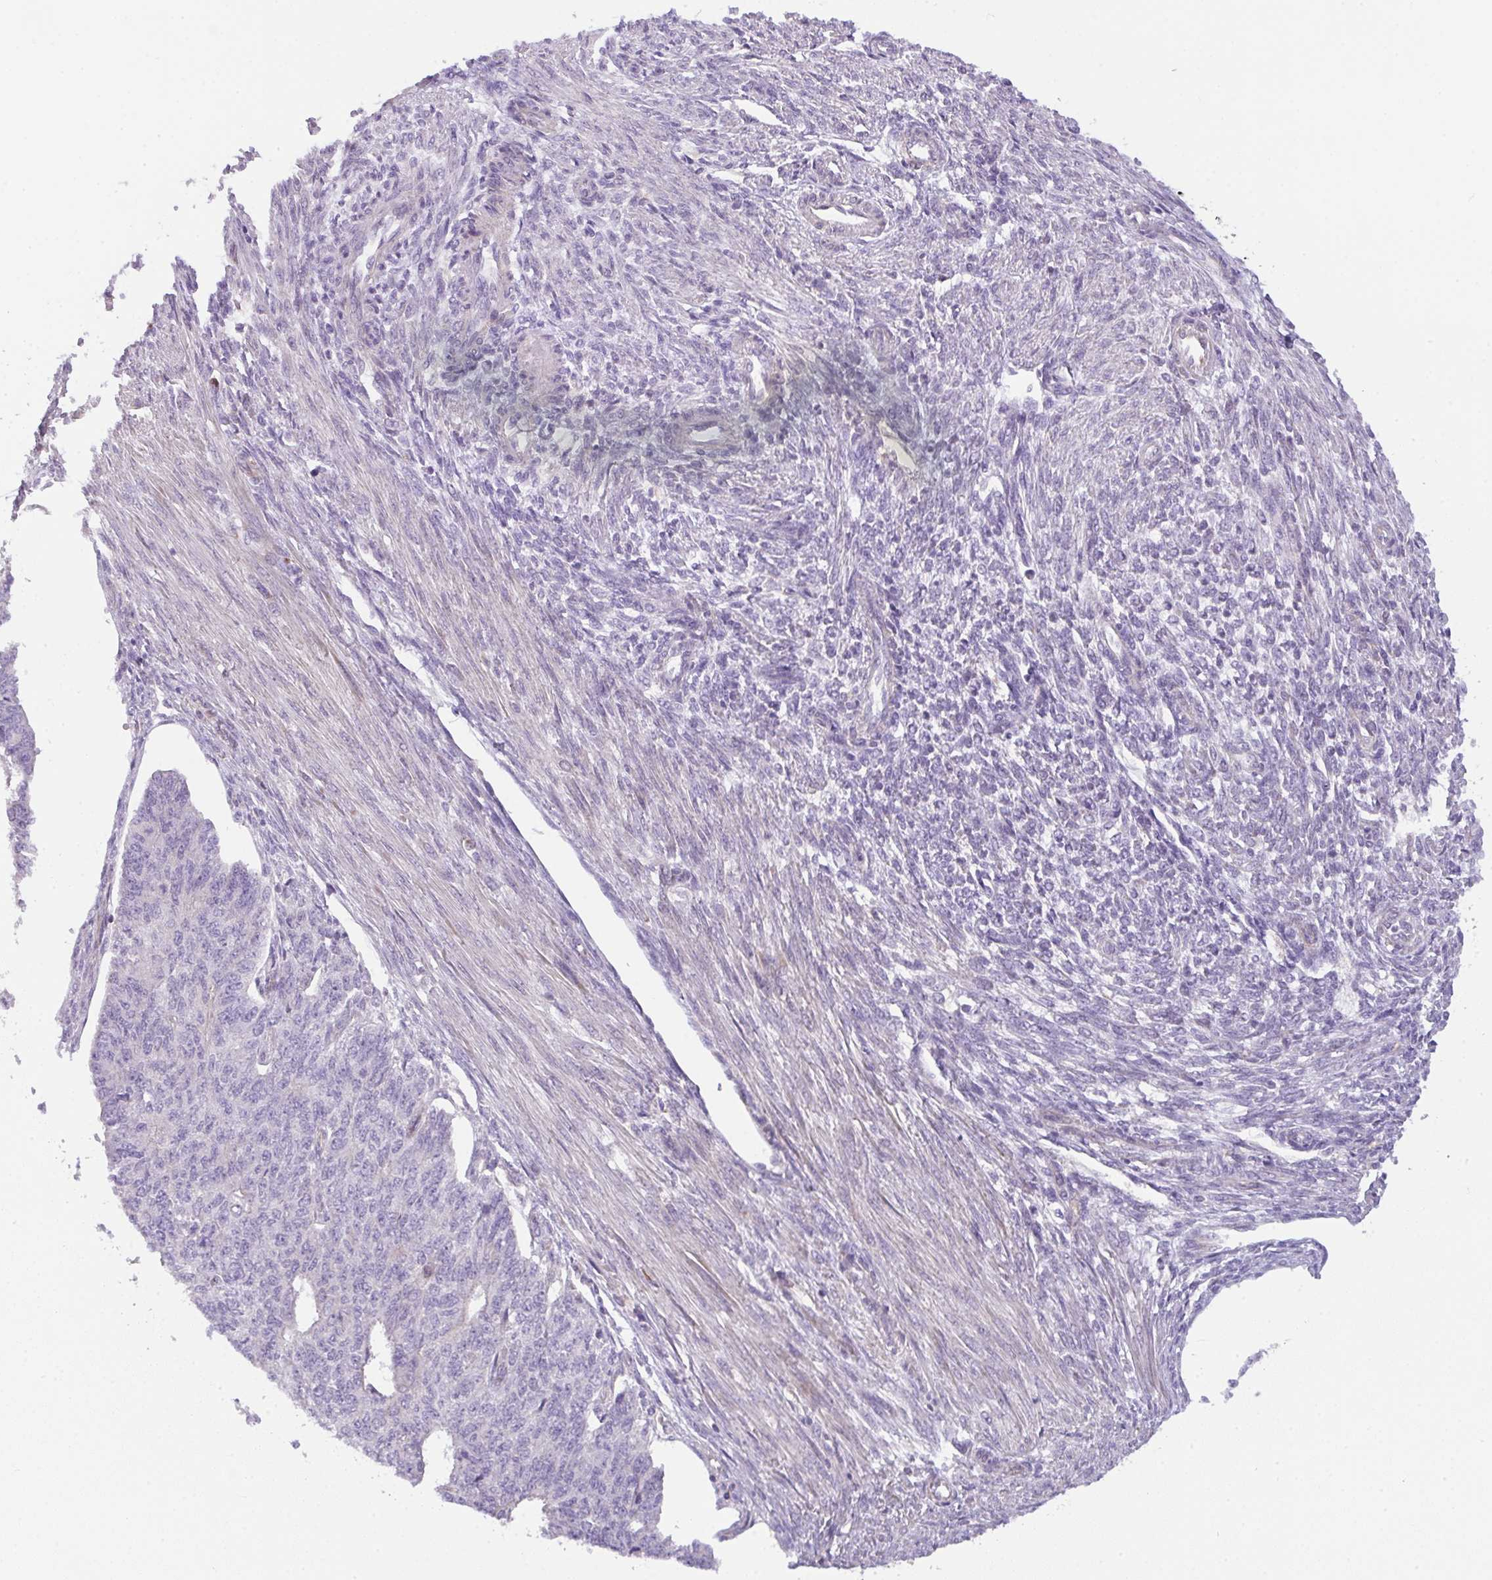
{"staining": {"intensity": "negative", "quantity": "none", "location": "none"}, "tissue": "endometrial cancer", "cell_type": "Tumor cells", "image_type": "cancer", "snomed": [{"axis": "morphology", "description": "Adenocarcinoma, NOS"}, {"axis": "topography", "description": "Endometrium"}], "caption": "Immunohistochemical staining of human endometrial cancer shows no significant expression in tumor cells.", "gene": "FILIP1", "patient": {"sex": "female", "age": 32}}